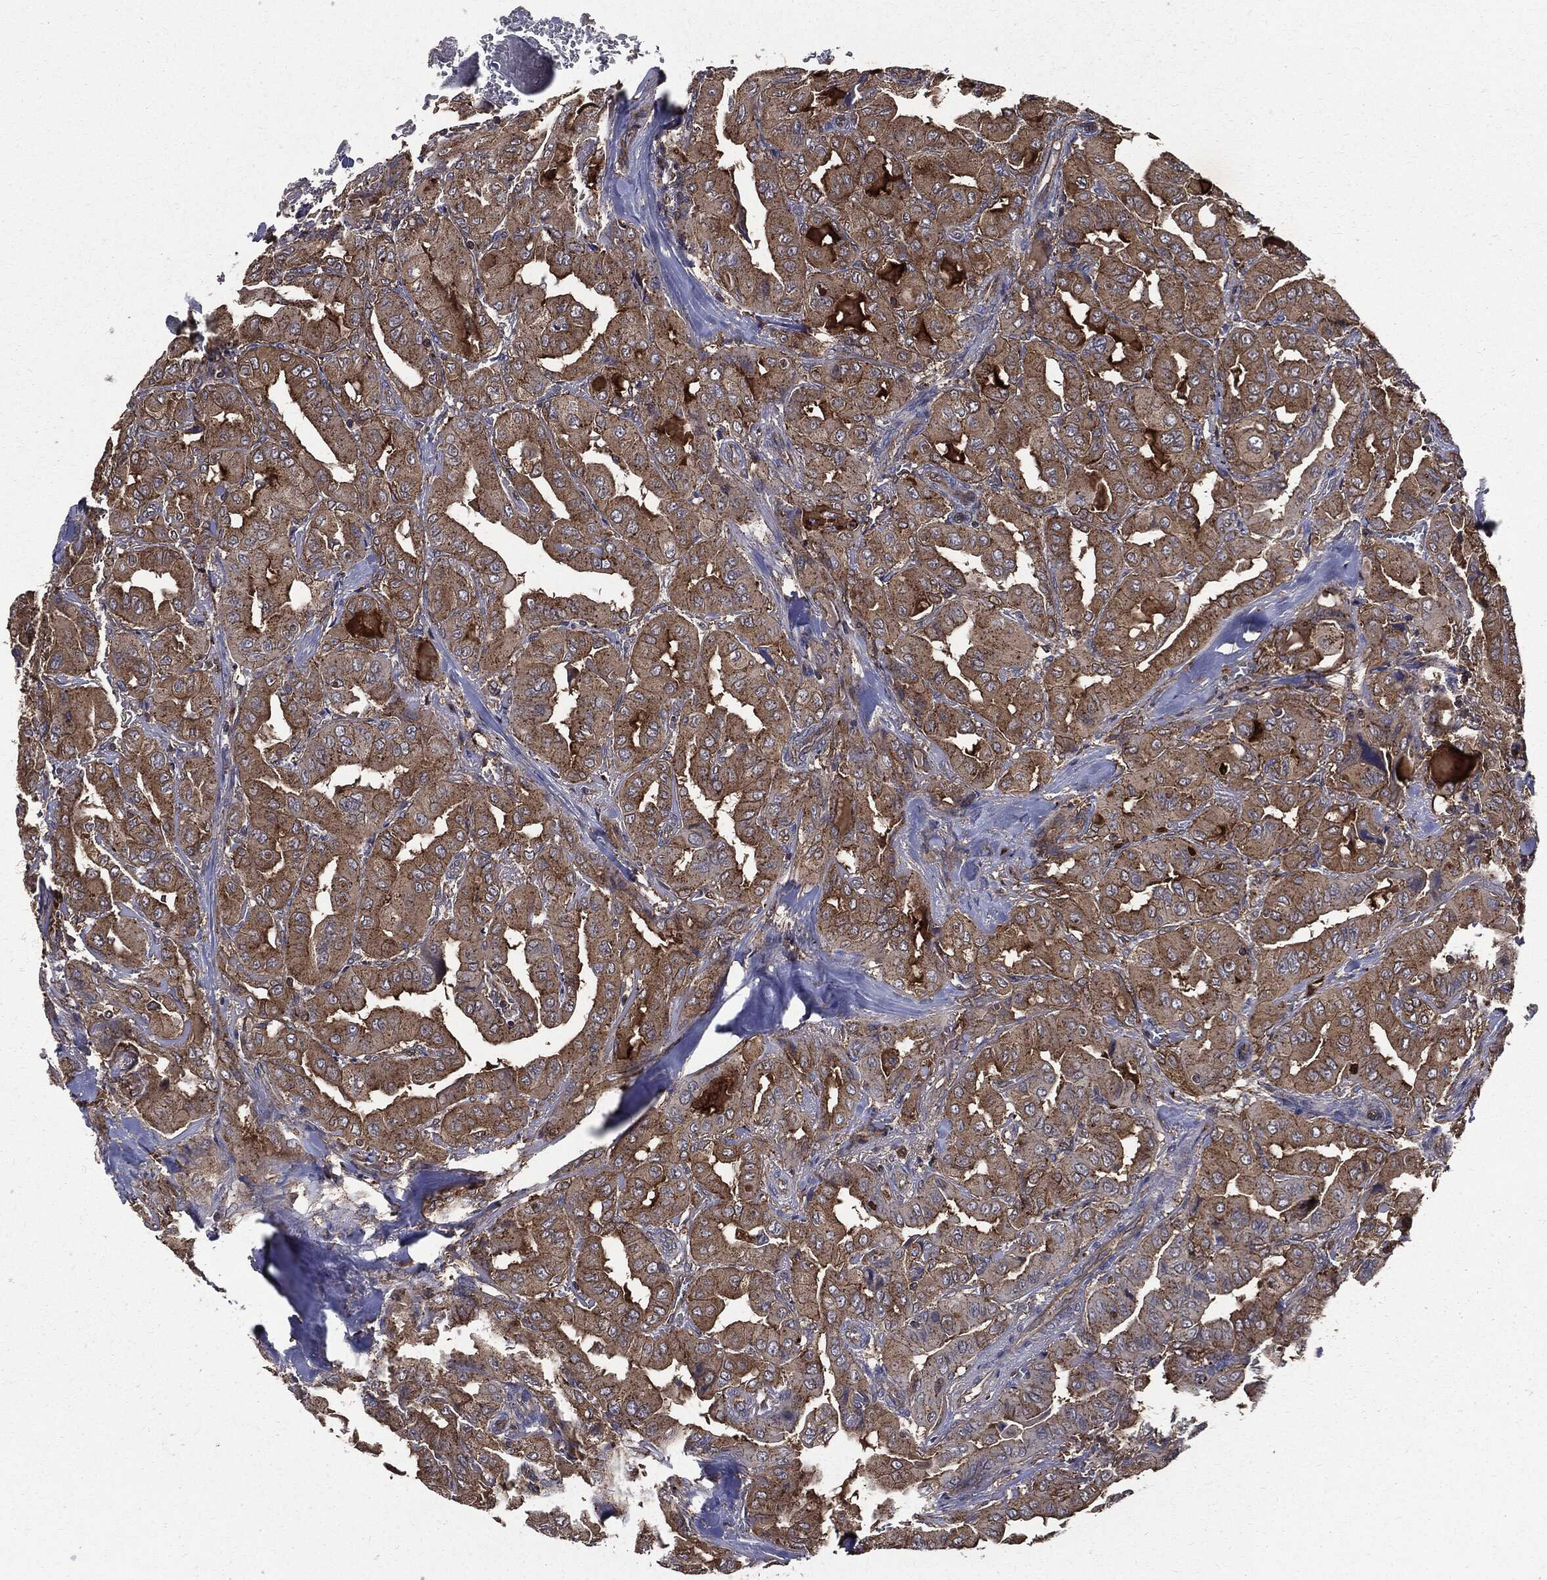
{"staining": {"intensity": "moderate", "quantity": "25%-75%", "location": "cytoplasmic/membranous"}, "tissue": "thyroid cancer", "cell_type": "Tumor cells", "image_type": "cancer", "snomed": [{"axis": "morphology", "description": "Normal tissue, NOS"}, {"axis": "morphology", "description": "Papillary adenocarcinoma, NOS"}, {"axis": "topography", "description": "Thyroid gland"}], "caption": "Immunohistochemical staining of thyroid cancer (papillary adenocarcinoma) demonstrates medium levels of moderate cytoplasmic/membranous positivity in approximately 25%-75% of tumor cells. Immunohistochemistry stains the protein in brown and the nuclei are stained blue.", "gene": "PDCD6IP", "patient": {"sex": "female", "age": 66}}